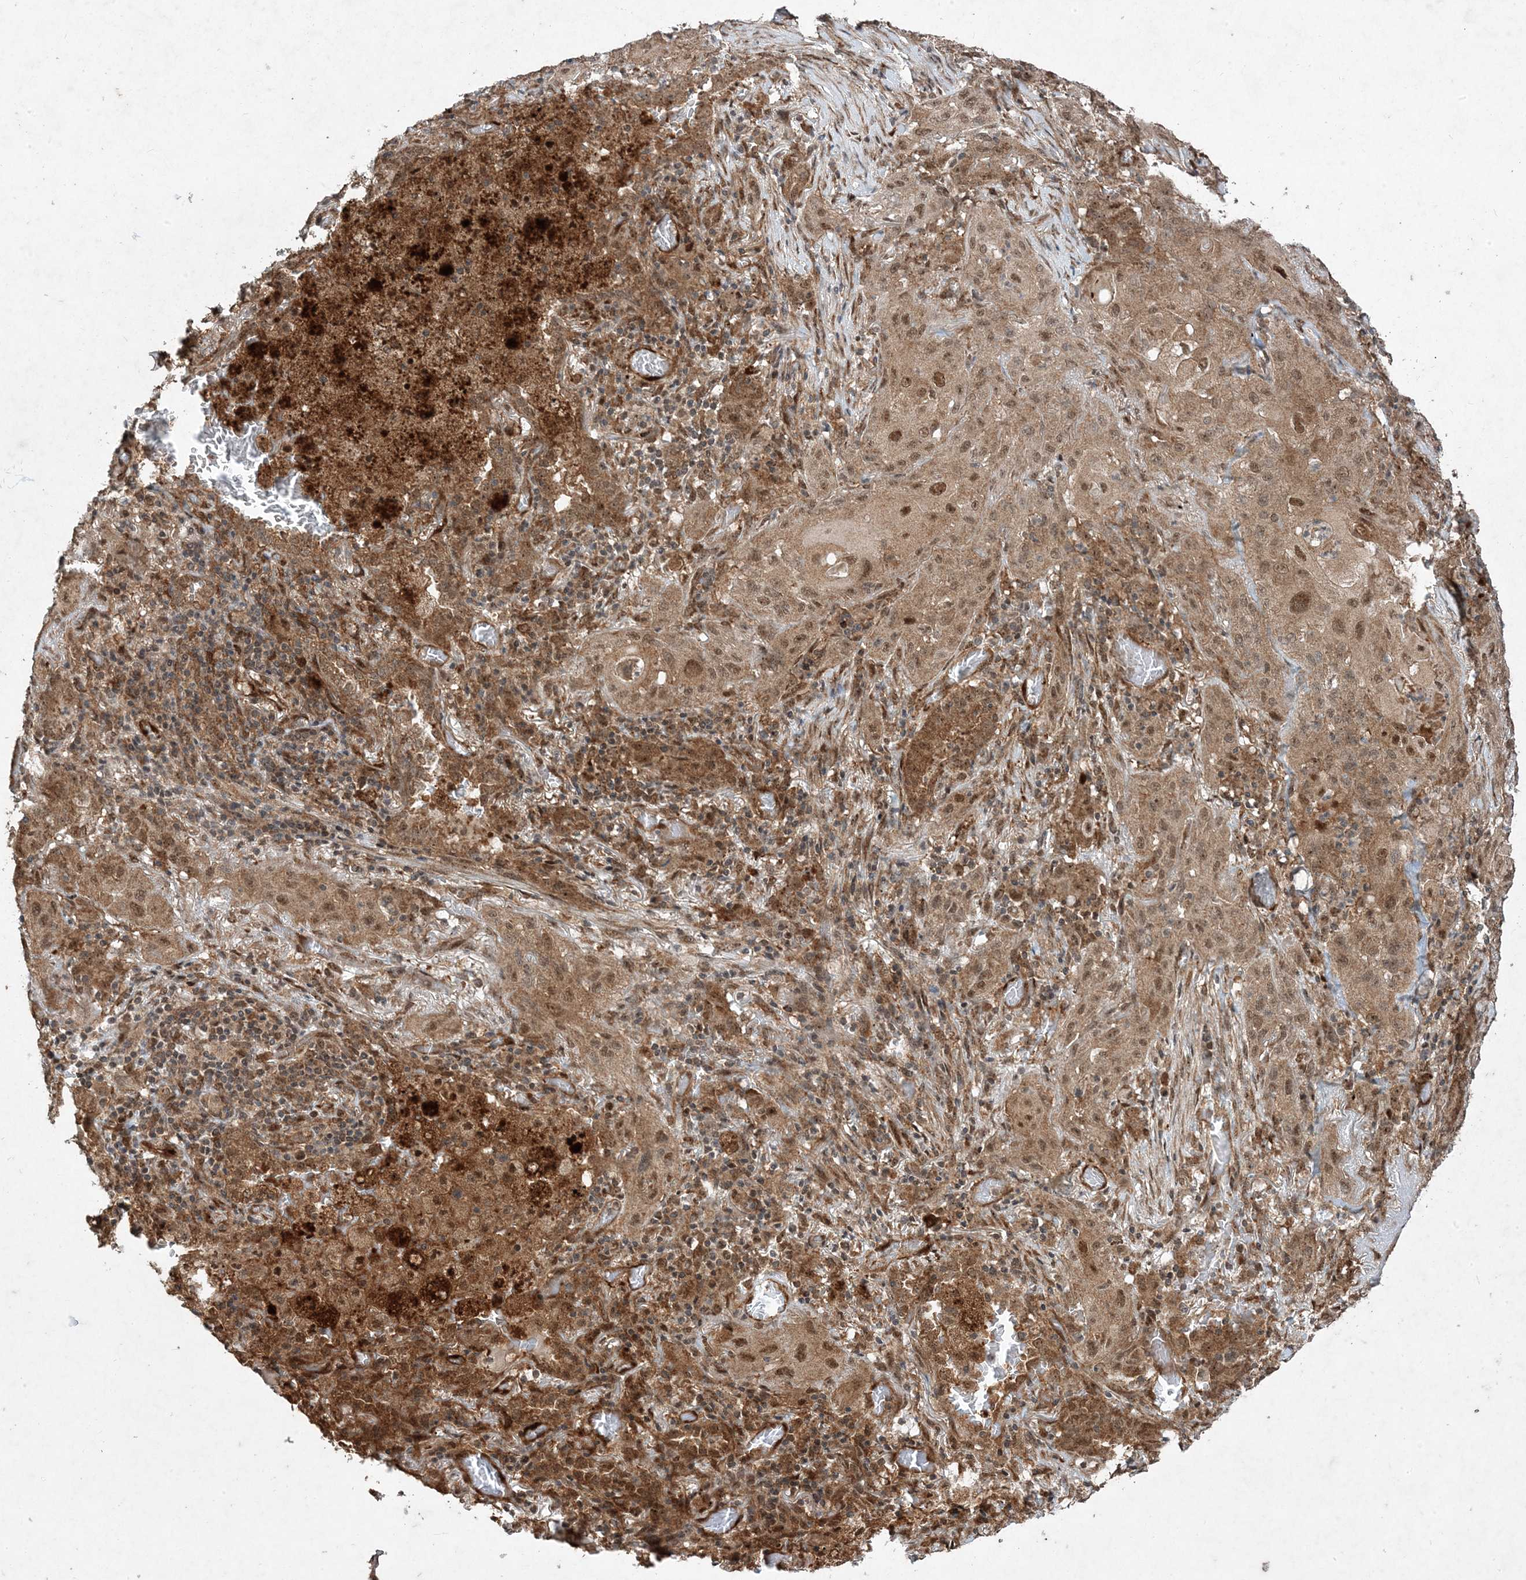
{"staining": {"intensity": "moderate", "quantity": ">75%", "location": "cytoplasmic/membranous,nuclear"}, "tissue": "lung cancer", "cell_type": "Tumor cells", "image_type": "cancer", "snomed": [{"axis": "morphology", "description": "Squamous cell carcinoma, NOS"}, {"axis": "topography", "description": "Lung"}], "caption": "Lung squamous cell carcinoma tissue reveals moderate cytoplasmic/membranous and nuclear expression in approximately >75% of tumor cells", "gene": "PLEKHM2", "patient": {"sex": "female", "age": 47}}